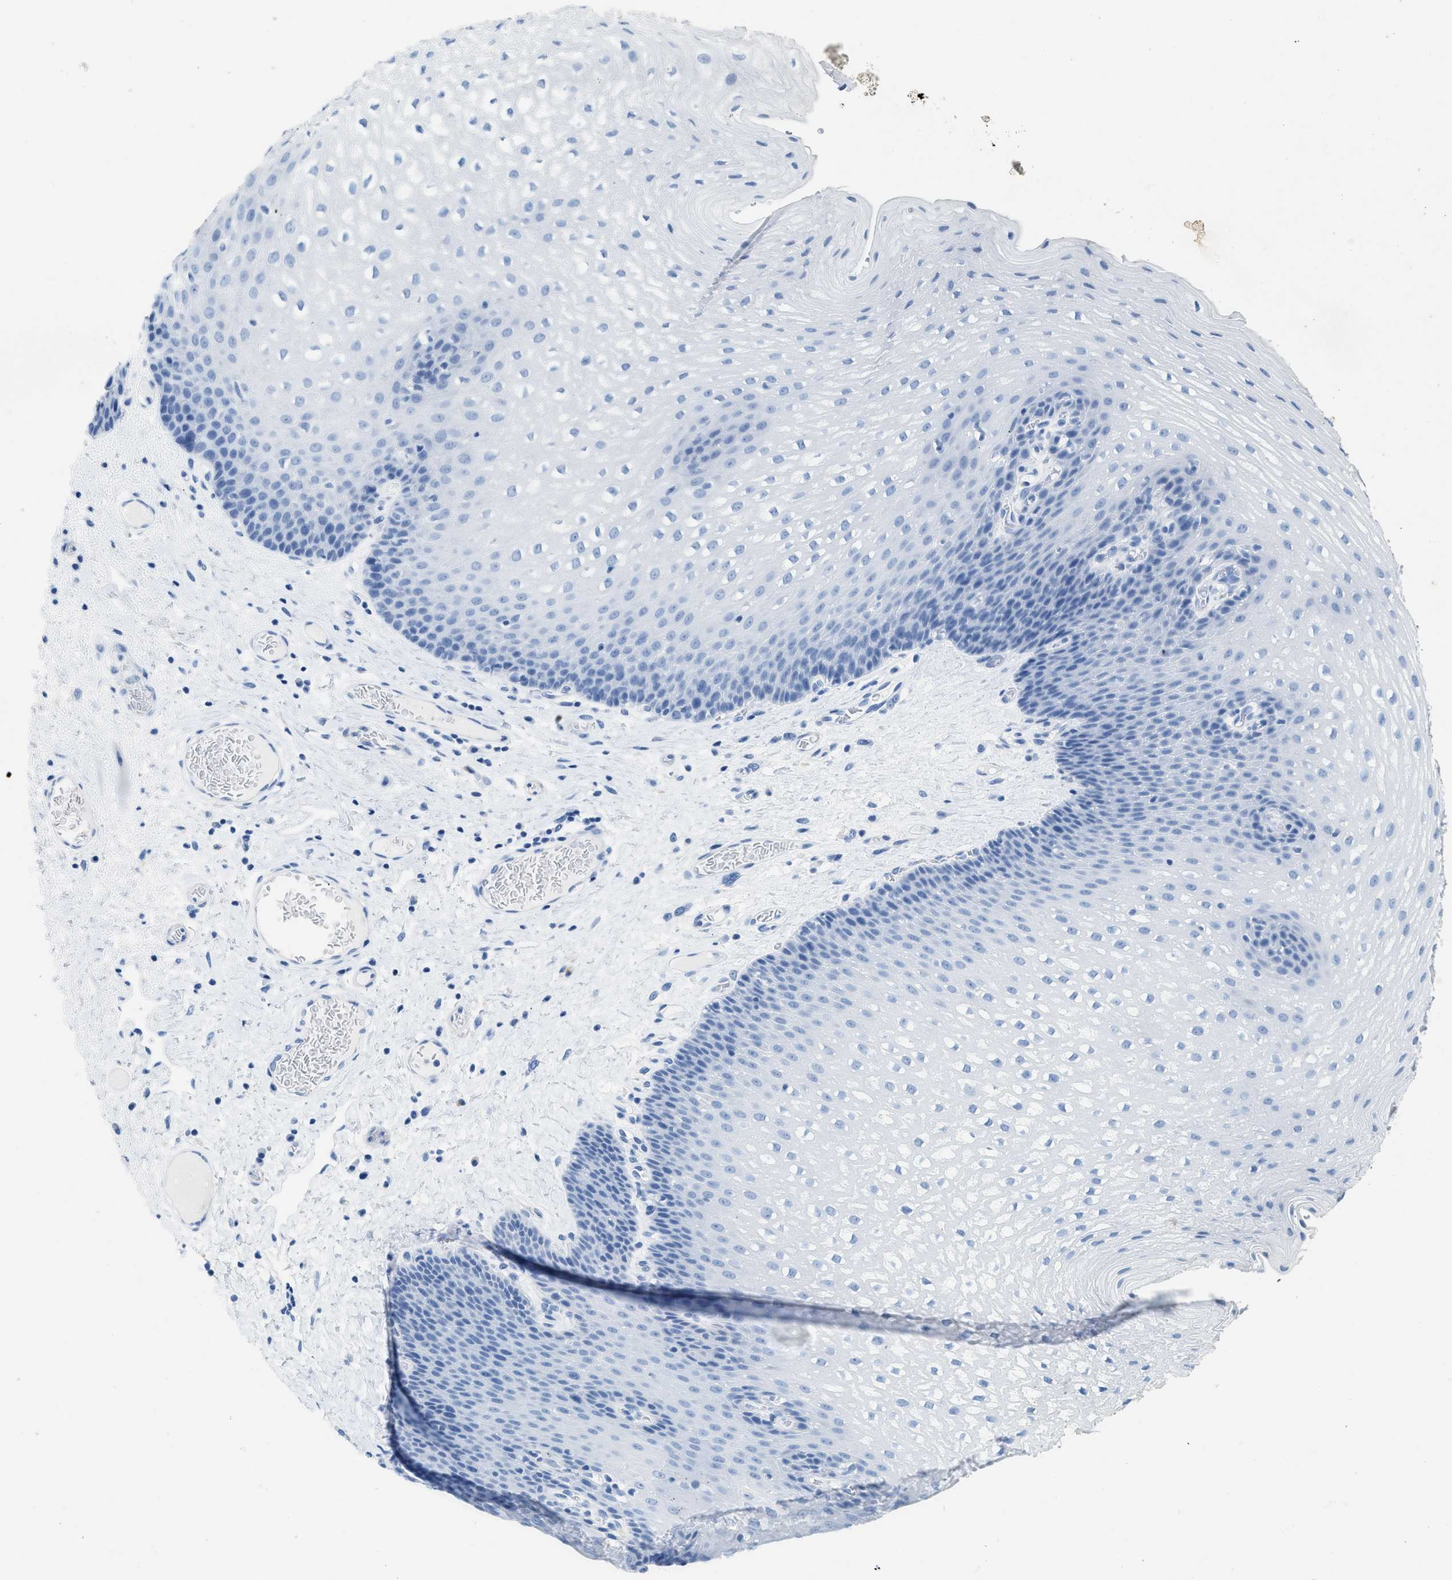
{"staining": {"intensity": "negative", "quantity": "none", "location": "none"}, "tissue": "esophagus", "cell_type": "Squamous epithelial cells", "image_type": "normal", "snomed": [{"axis": "morphology", "description": "Normal tissue, NOS"}, {"axis": "topography", "description": "Esophagus"}], "caption": "Immunohistochemistry (IHC) of benign esophagus demonstrates no staining in squamous epithelial cells. (DAB immunohistochemistry (IHC) visualized using brightfield microscopy, high magnification).", "gene": "HHATL", "patient": {"sex": "male", "age": 48}}